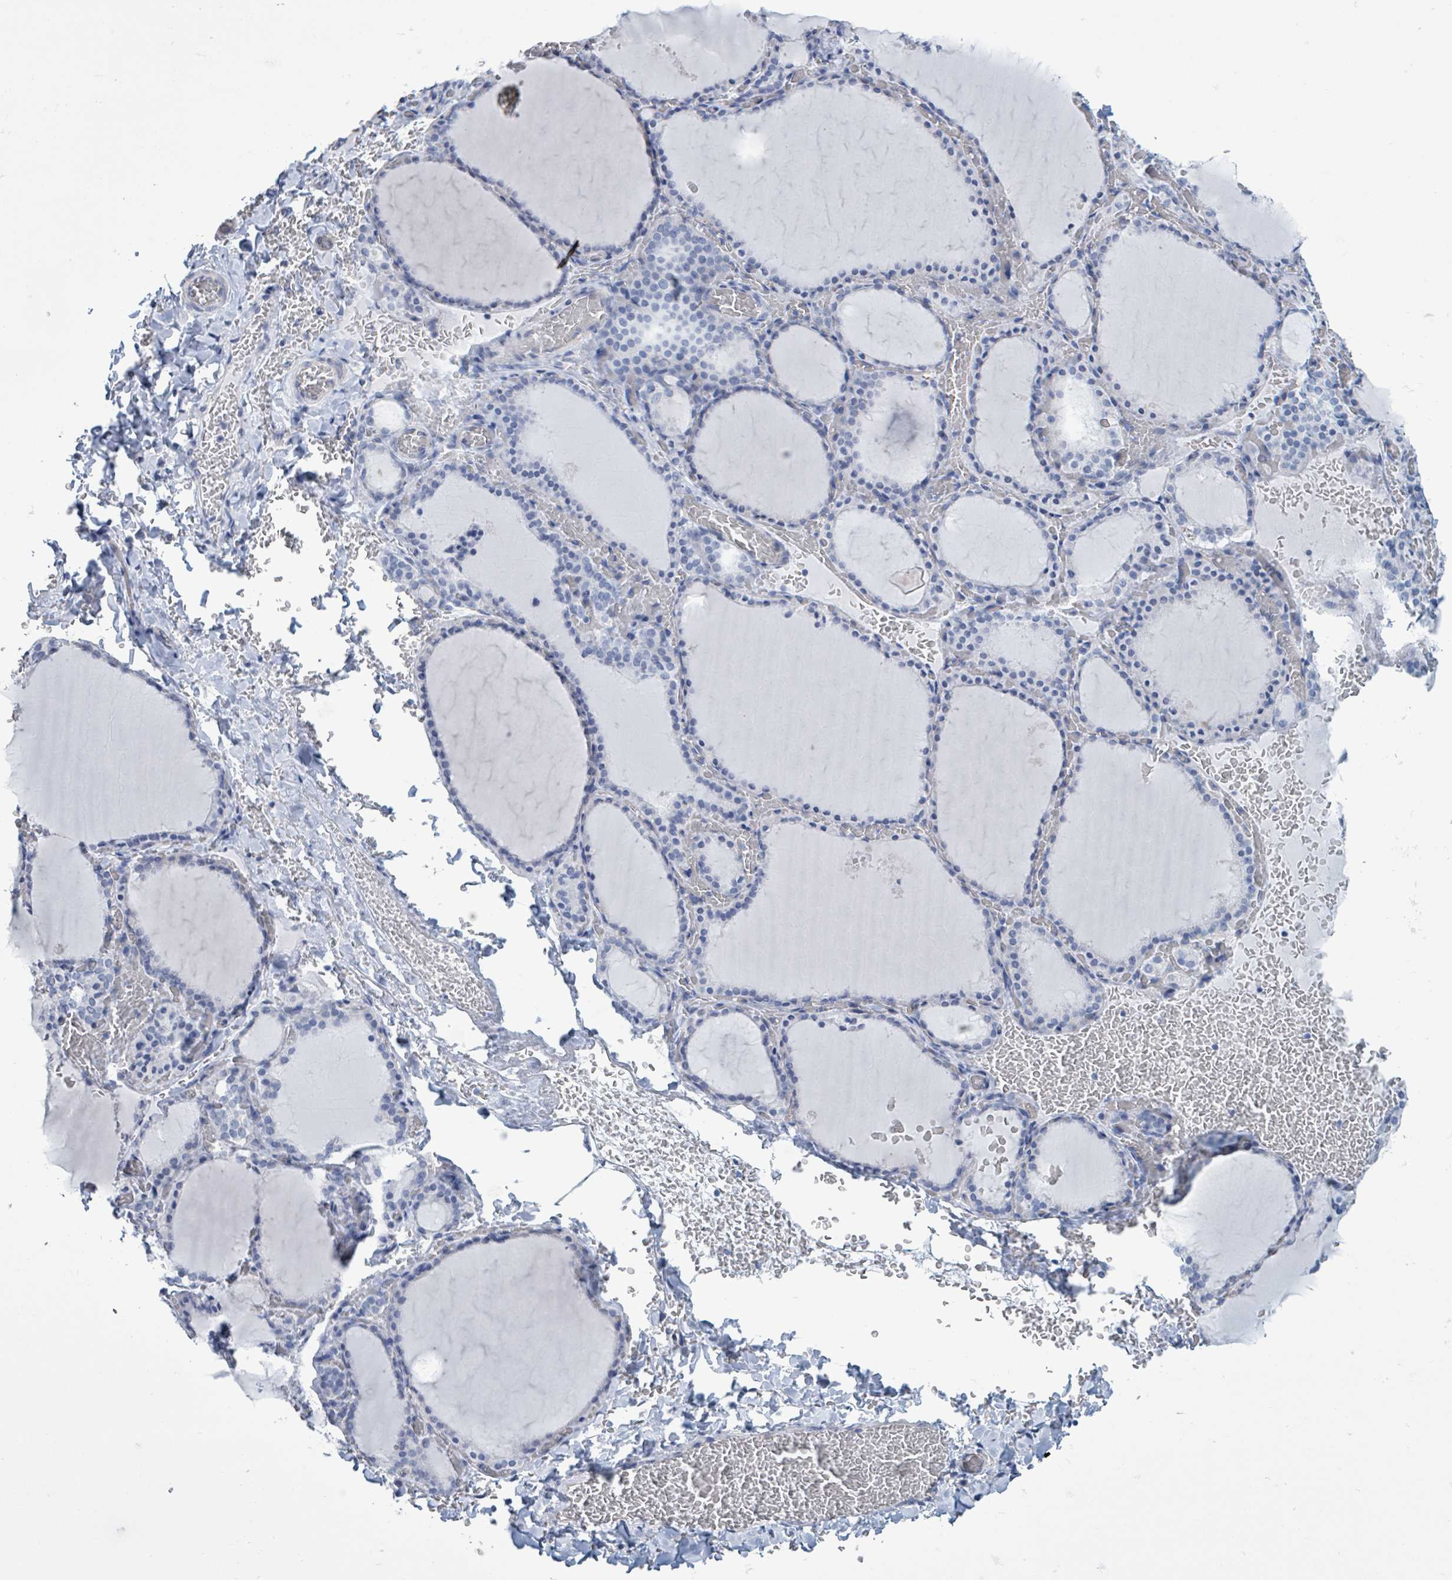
{"staining": {"intensity": "negative", "quantity": "none", "location": "none"}, "tissue": "thyroid gland", "cell_type": "Glandular cells", "image_type": "normal", "snomed": [{"axis": "morphology", "description": "Normal tissue, NOS"}, {"axis": "topography", "description": "Thyroid gland"}], "caption": "There is no significant expression in glandular cells of thyroid gland.", "gene": "CT45A10", "patient": {"sex": "female", "age": 39}}